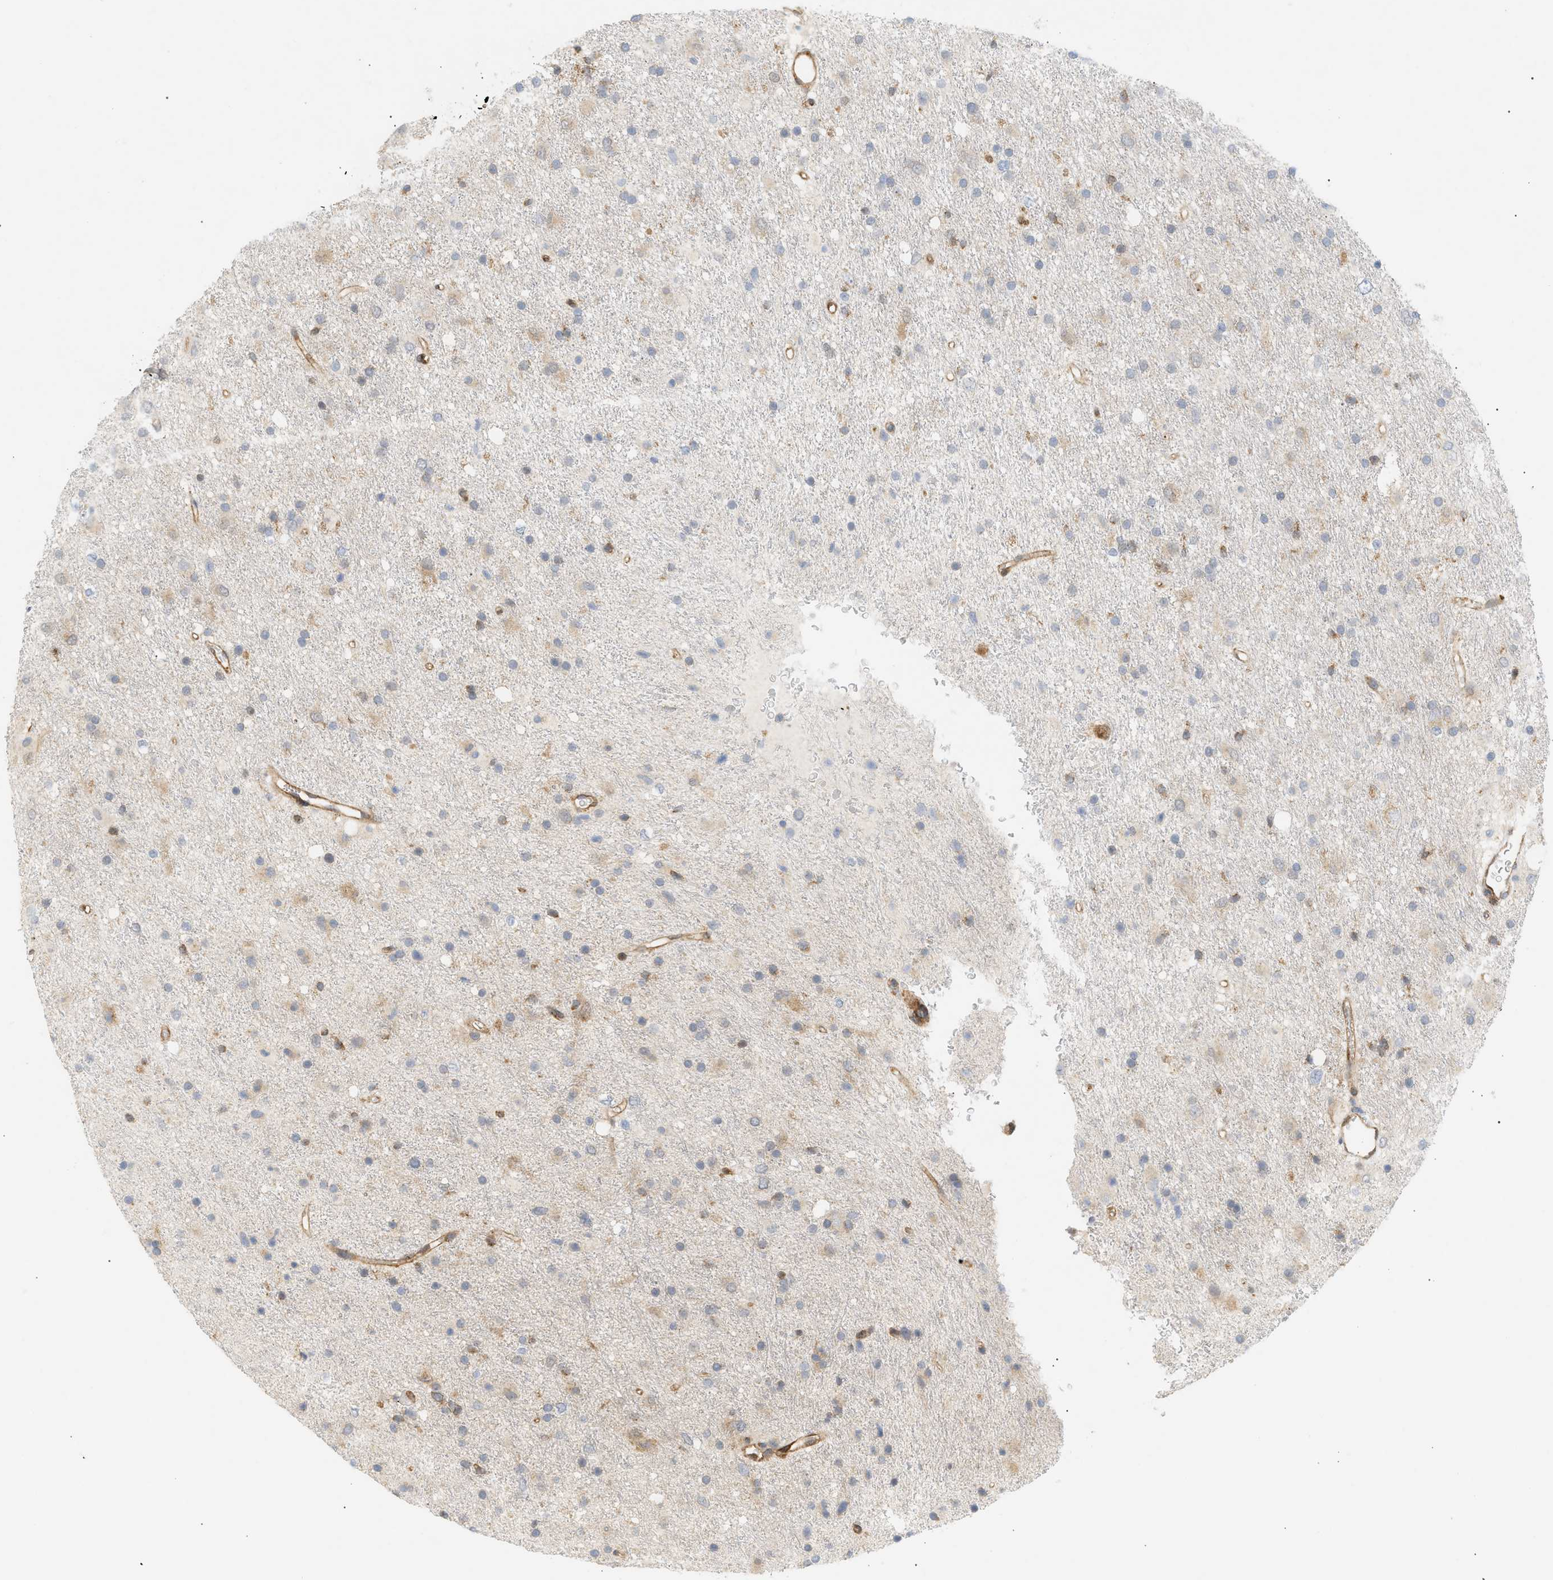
{"staining": {"intensity": "weak", "quantity": "25%-75%", "location": "cytoplasmic/membranous"}, "tissue": "glioma", "cell_type": "Tumor cells", "image_type": "cancer", "snomed": [{"axis": "morphology", "description": "Glioma, malignant, Low grade"}, {"axis": "topography", "description": "Brain"}], "caption": "IHC histopathology image of neoplastic tissue: low-grade glioma (malignant) stained using immunohistochemistry (IHC) reveals low levels of weak protein expression localized specifically in the cytoplasmic/membranous of tumor cells, appearing as a cytoplasmic/membranous brown color.", "gene": "SHC1", "patient": {"sex": "male", "age": 77}}